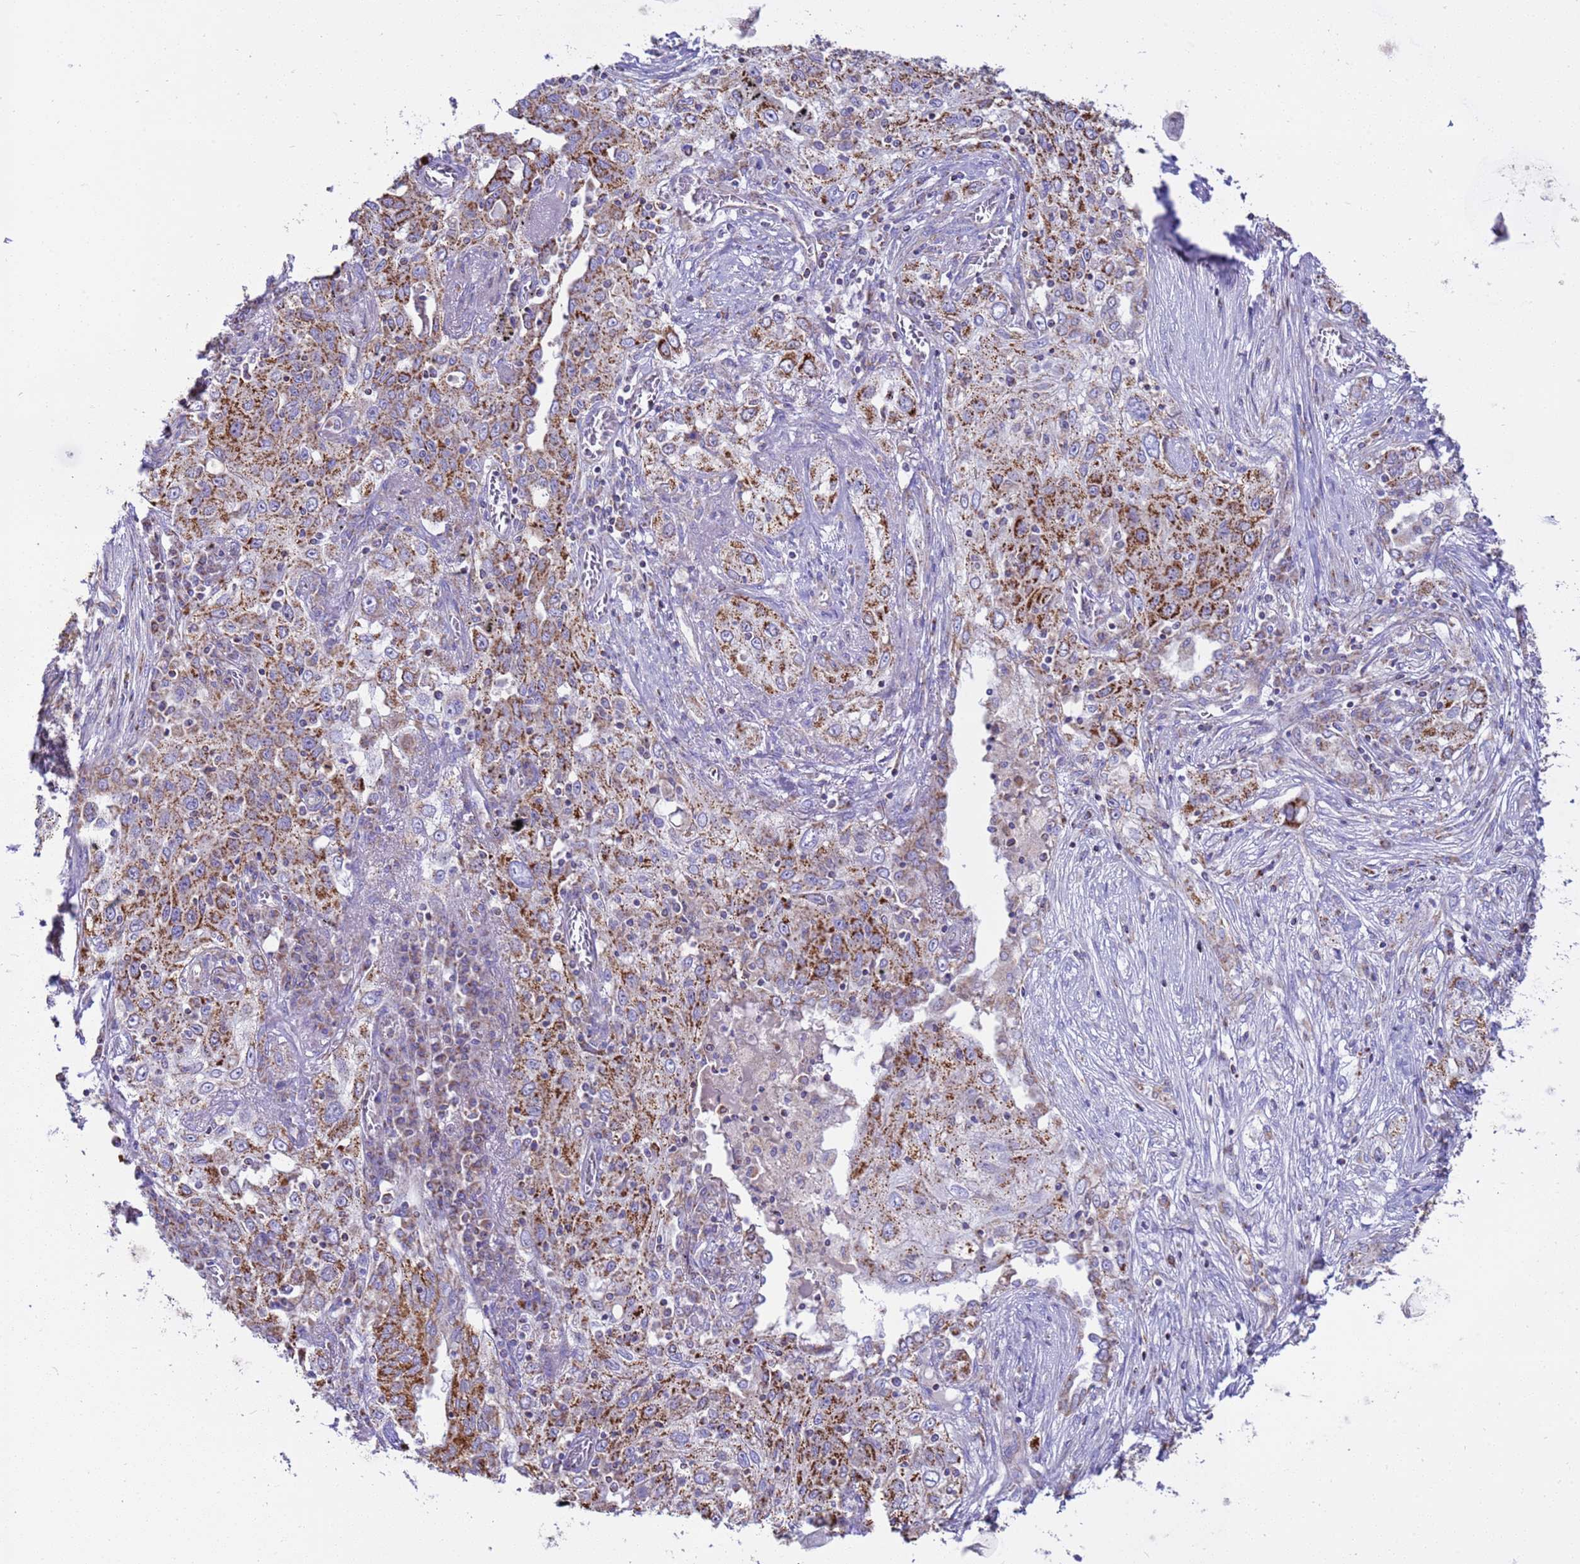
{"staining": {"intensity": "moderate", "quantity": ">75%", "location": "cytoplasmic/membranous"}, "tissue": "lung cancer", "cell_type": "Tumor cells", "image_type": "cancer", "snomed": [{"axis": "morphology", "description": "Squamous cell carcinoma, NOS"}, {"axis": "topography", "description": "Lung"}], "caption": "IHC photomicrograph of neoplastic tissue: squamous cell carcinoma (lung) stained using immunohistochemistry exhibits medium levels of moderate protein expression localized specifically in the cytoplasmic/membranous of tumor cells, appearing as a cytoplasmic/membranous brown color.", "gene": "RNF165", "patient": {"sex": "female", "age": 69}}